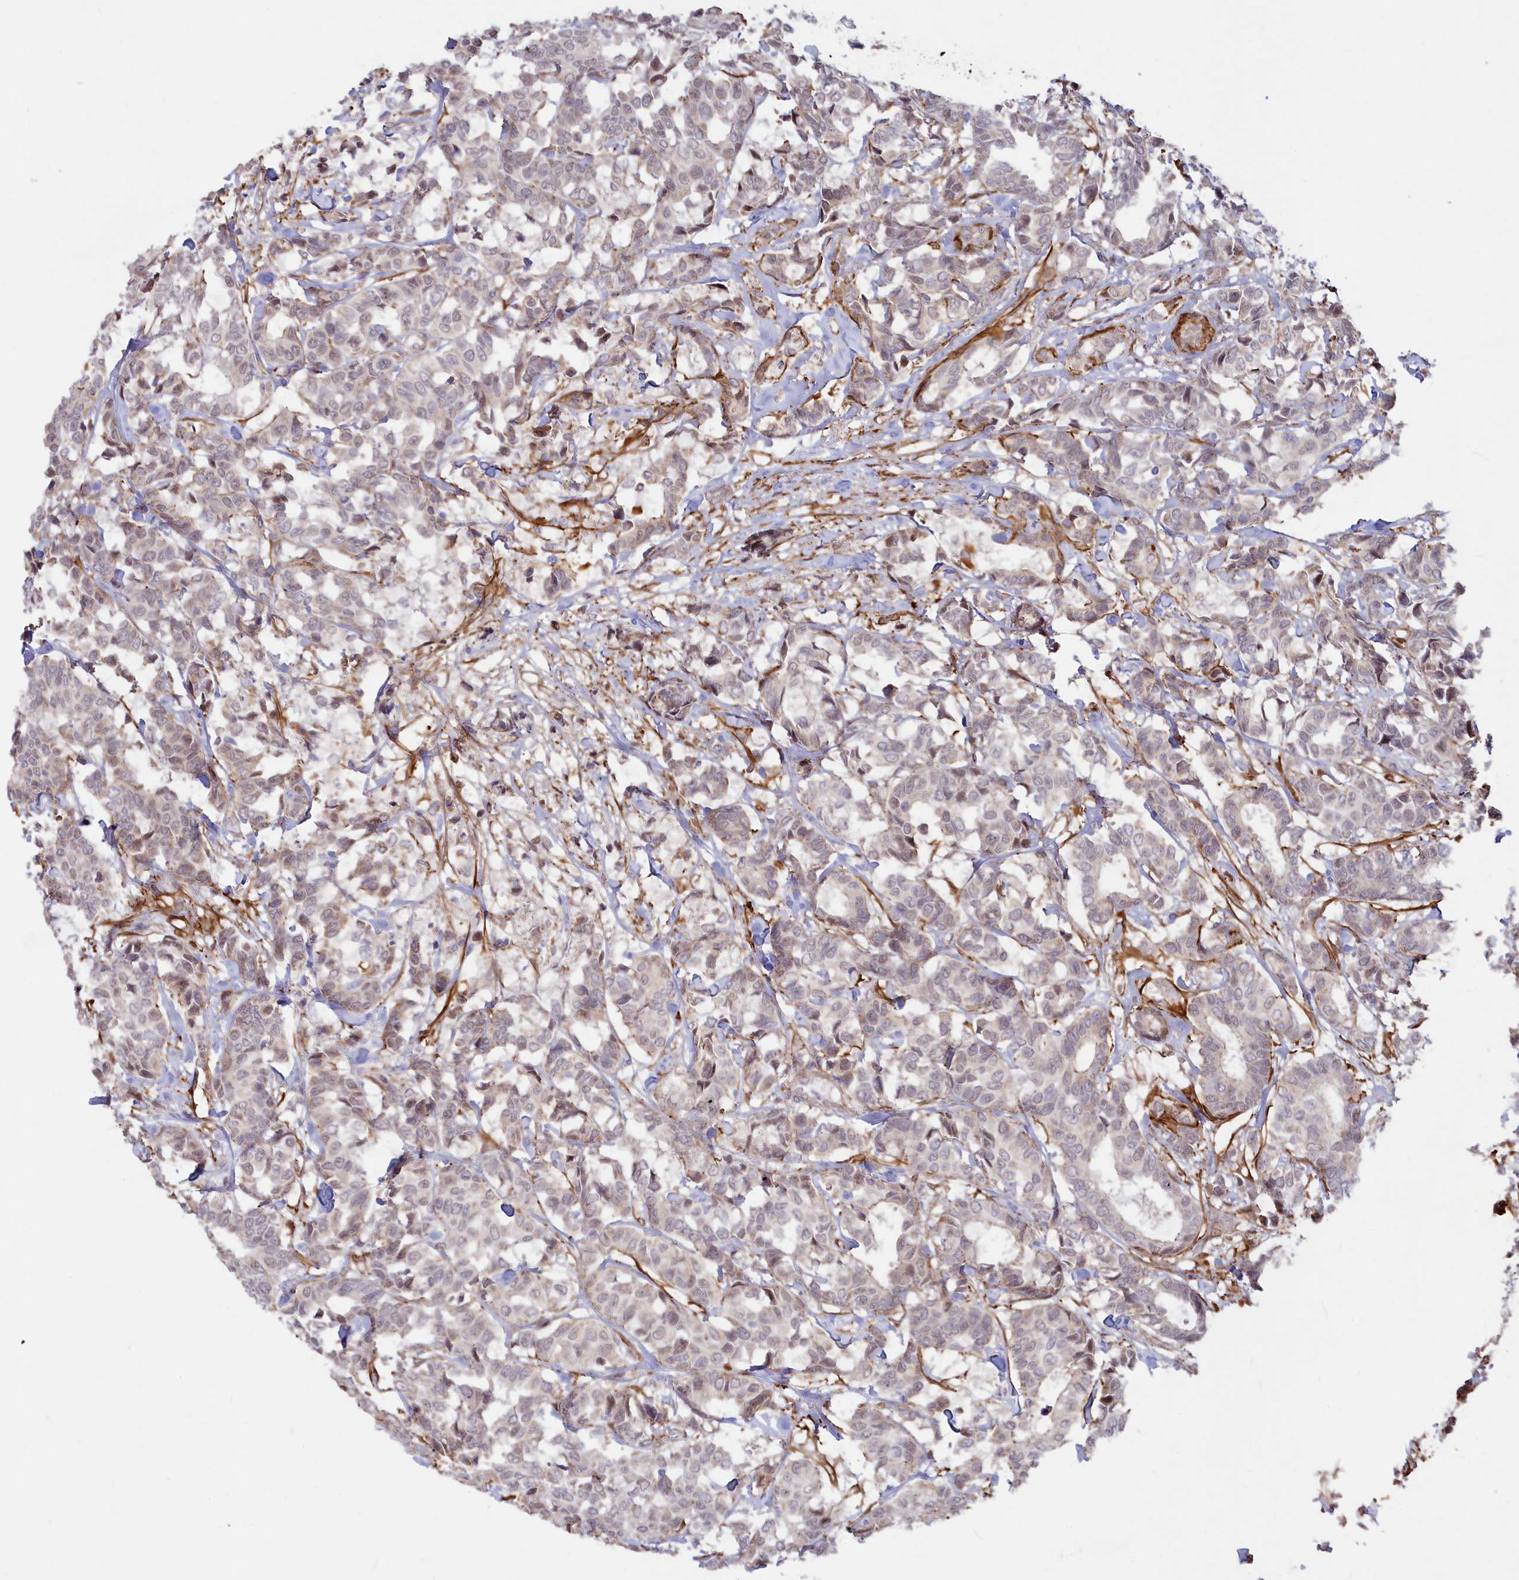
{"staining": {"intensity": "weak", "quantity": "<25%", "location": "nuclear"}, "tissue": "breast cancer", "cell_type": "Tumor cells", "image_type": "cancer", "snomed": [{"axis": "morphology", "description": "Normal tissue, NOS"}, {"axis": "morphology", "description": "Duct carcinoma"}, {"axis": "topography", "description": "Breast"}], "caption": "High magnification brightfield microscopy of breast infiltrating ductal carcinoma stained with DAB (brown) and counterstained with hematoxylin (blue): tumor cells show no significant expression. The staining was performed using DAB (3,3'-diaminobenzidine) to visualize the protein expression in brown, while the nuclei were stained in blue with hematoxylin (Magnification: 20x).", "gene": "CCDC154", "patient": {"sex": "female", "age": 87}}